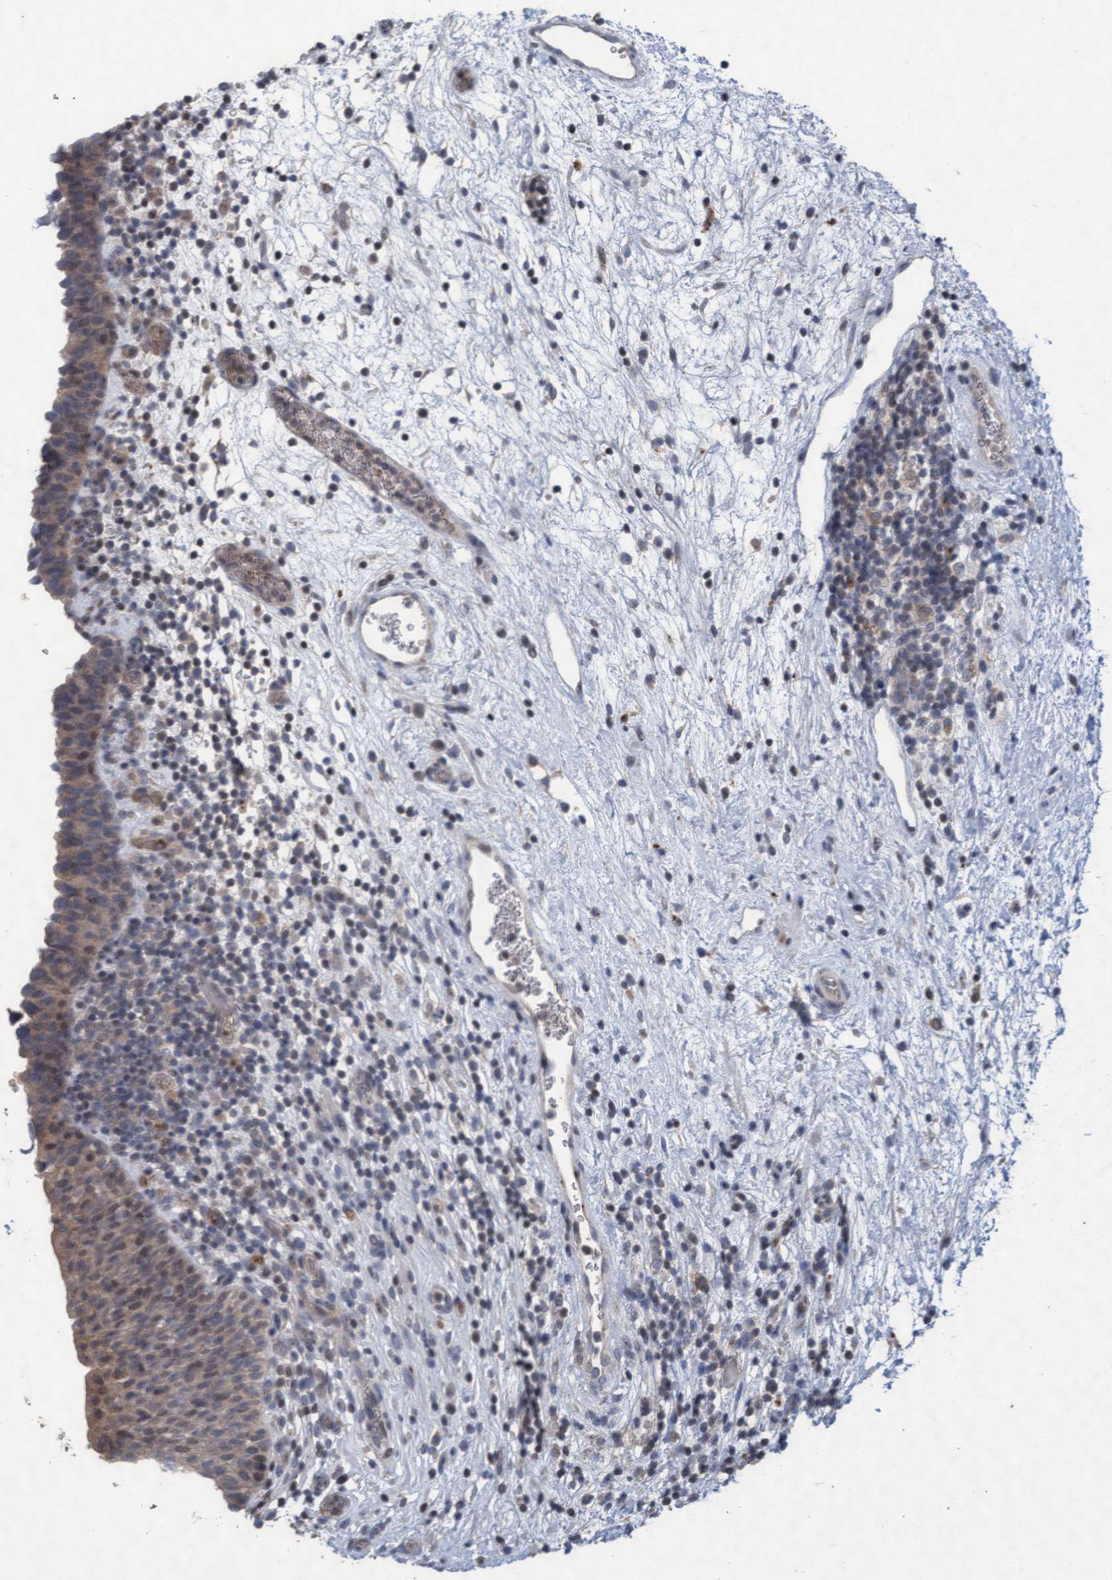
{"staining": {"intensity": "weak", "quantity": ">75%", "location": "cytoplasmic/membranous"}, "tissue": "urinary bladder", "cell_type": "Urothelial cells", "image_type": "normal", "snomed": [{"axis": "morphology", "description": "Normal tissue, NOS"}, {"axis": "topography", "description": "Urinary bladder"}], "caption": "IHC image of benign urinary bladder: human urinary bladder stained using immunohistochemistry (IHC) exhibits low levels of weak protein expression localized specifically in the cytoplasmic/membranous of urothelial cells, appearing as a cytoplasmic/membranous brown color.", "gene": "KCNC2", "patient": {"sex": "male", "age": 37}}